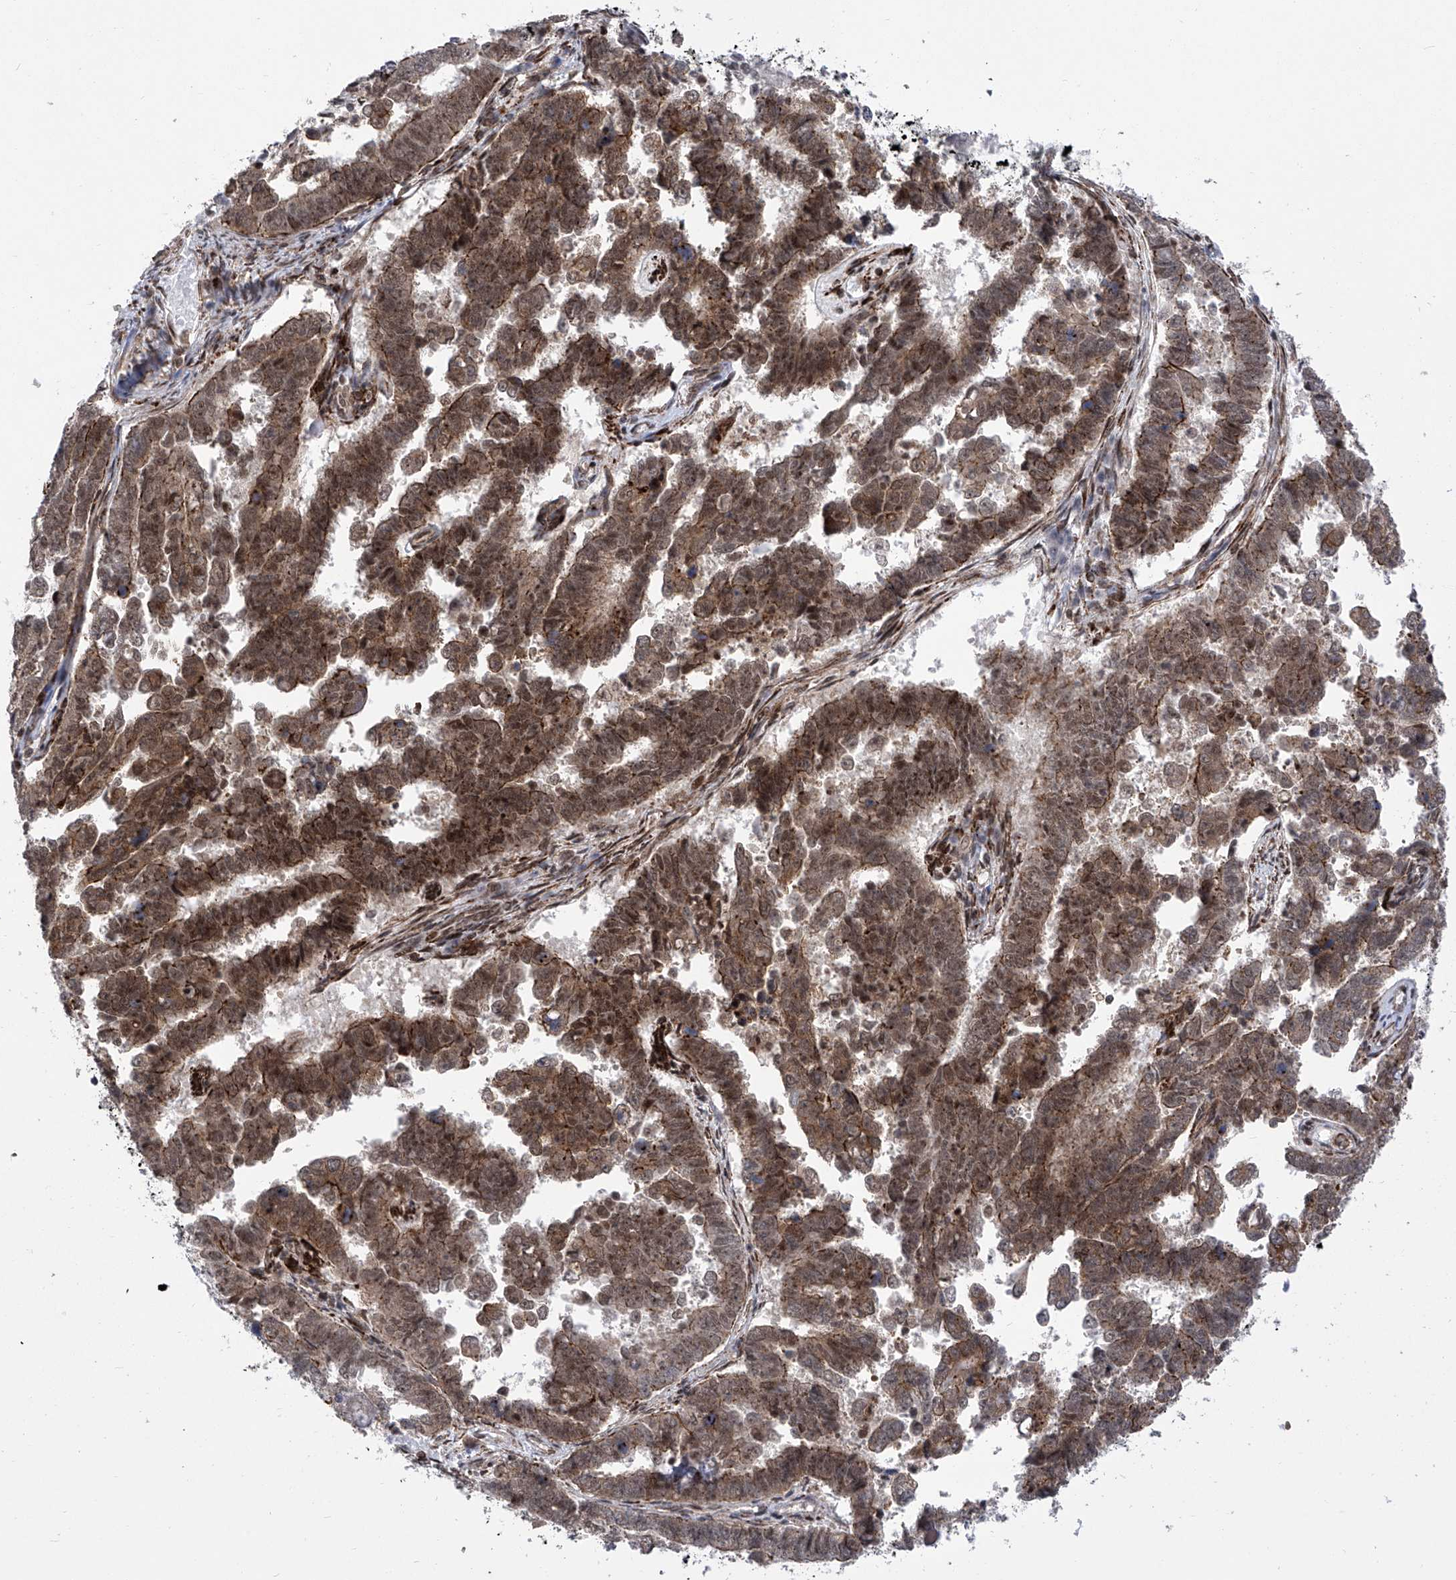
{"staining": {"intensity": "moderate", "quantity": ">75%", "location": "cytoplasmic/membranous,nuclear"}, "tissue": "endometrial cancer", "cell_type": "Tumor cells", "image_type": "cancer", "snomed": [{"axis": "morphology", "description": "Adenocarcinoma, NOS"}, {"axis": "topography", "description": "Endometrium"}], "caption": "Immunohistochemistry (IHC) histopathology image of neoplastic tissue: endometrial cancer stained using immunohistochemistry (IHC) reveals medium levels of moderate protein expression localized specifically in the cytoplasmic/membranous and nuclear of tumor cells, appearing as a cytoplasmic/membranous and nuclear brown color.", "gene": "CEP290", "patient": {"sex": "female", "age": 75}}